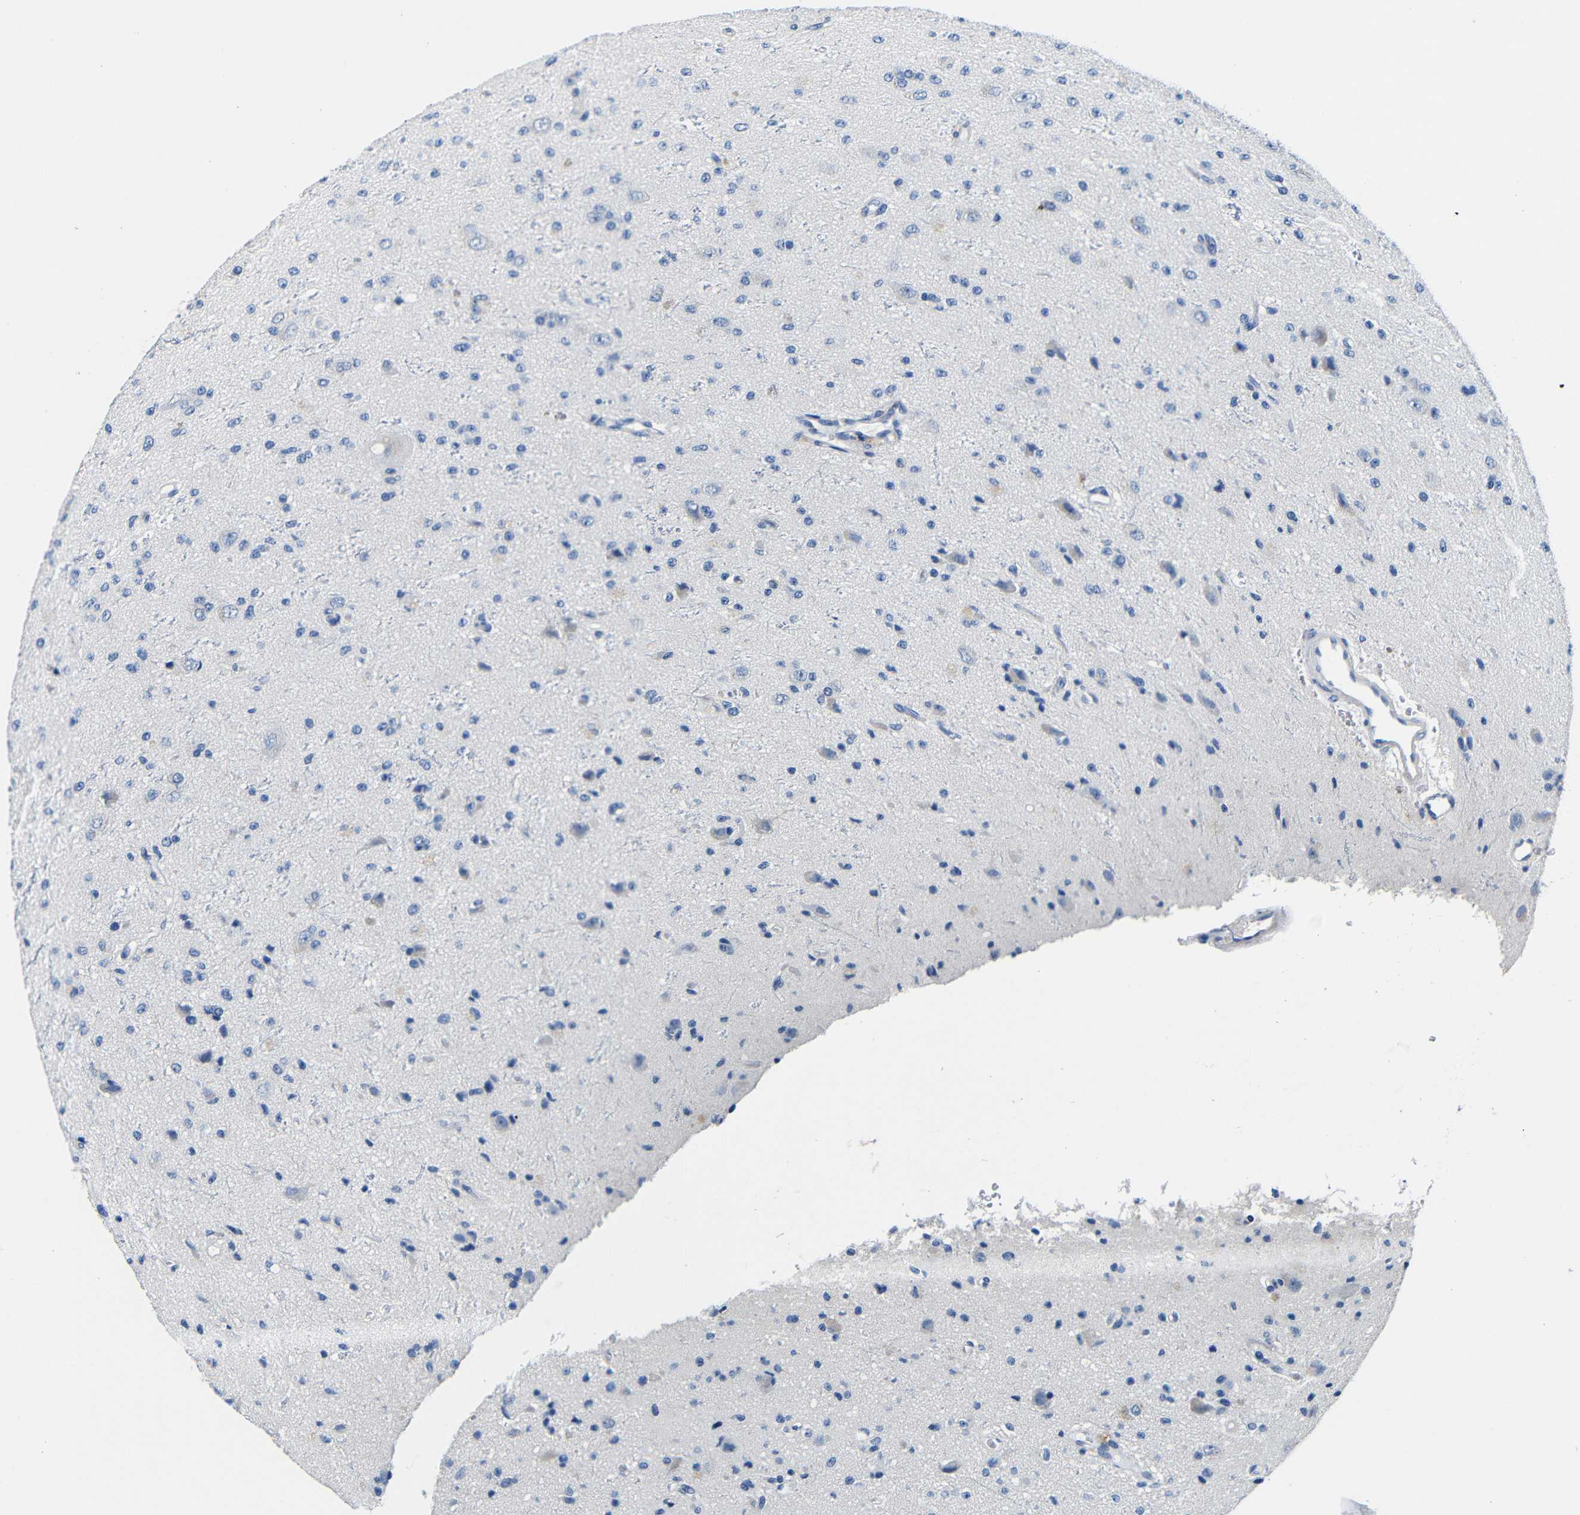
{"staining": {"intensity": "weak", "quantity": "<25%", "location": "cytoplasmic/membranous"}, "tissue": "glioma", "cell_type": "Tumor cells", "image_type": "cancer", "snomed": [{"axis": "morphology", "description": "Glioma, malignant, High grade"}, {"axis": "topography", "description": "pancreas cauda"}], "caption": "This is an IHC photomicrograph of human malignant high-grade glioma. There is no positivity in tumor cells.", "gene": "TNFAIP1", "patient": {"sex": "male", "age": 60}}